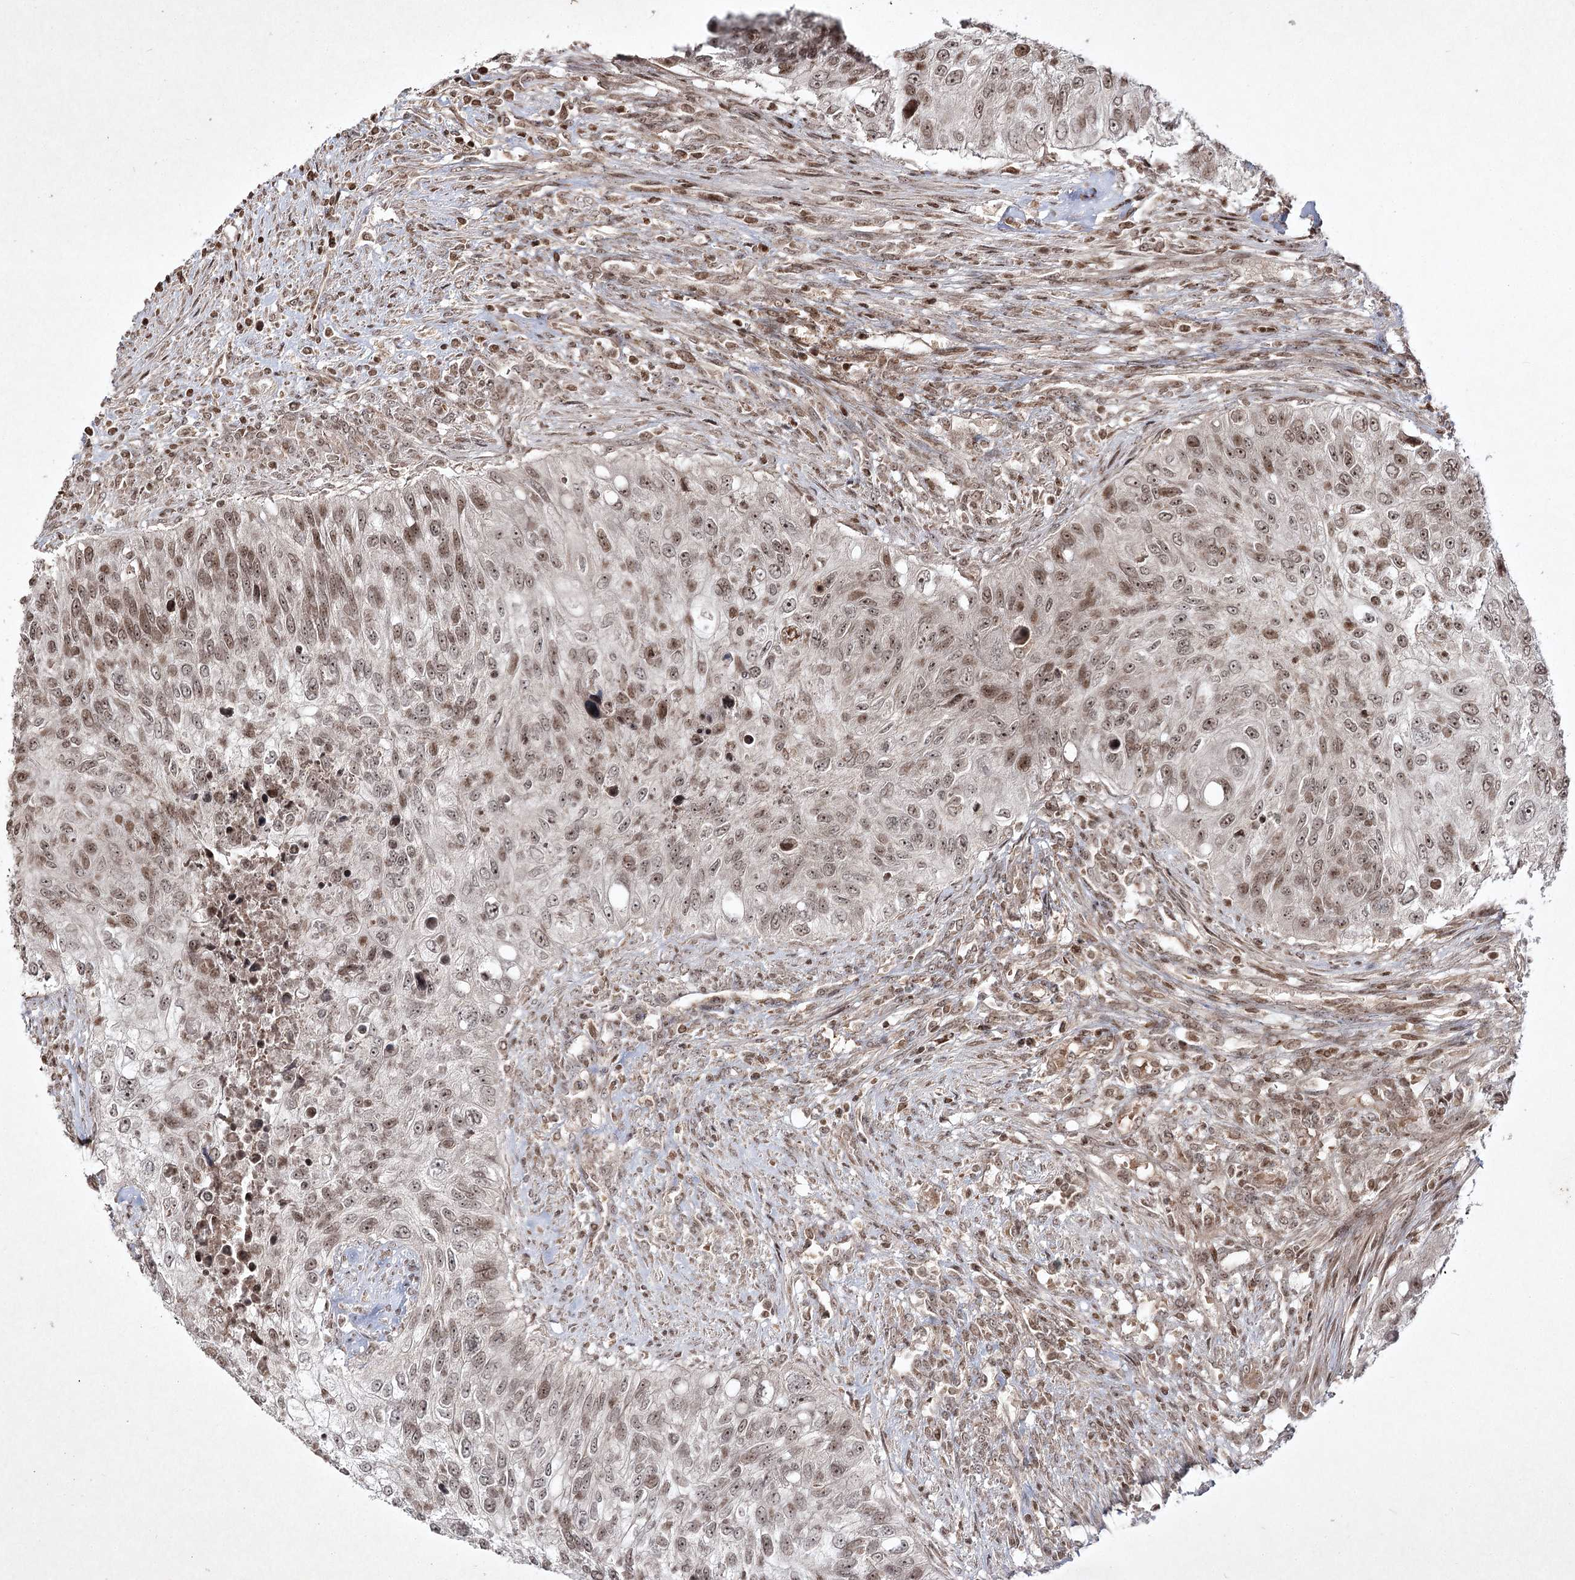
{"staining": {"intensity": "moderate", "quantity": "25%-75%", "location": "nuclear"}, "tissue": "urothelial cancer", "cell_type": "Tumor cells", "image_type": "cancer", "snomed": [{"axis": "morphology", "description": "Urothelial carcinoma, High grade"}, {"axis": "topography", "description": "Urinary bladder"}], "caption": "Immunohistochemical staining of human high-grade urothelial carcinoma reveals medium levels of moderate nuclear staining in about 25%-75% of tumor cells.", "gene": "CARM1", "patient": {"sex": "female", "age": 60}}